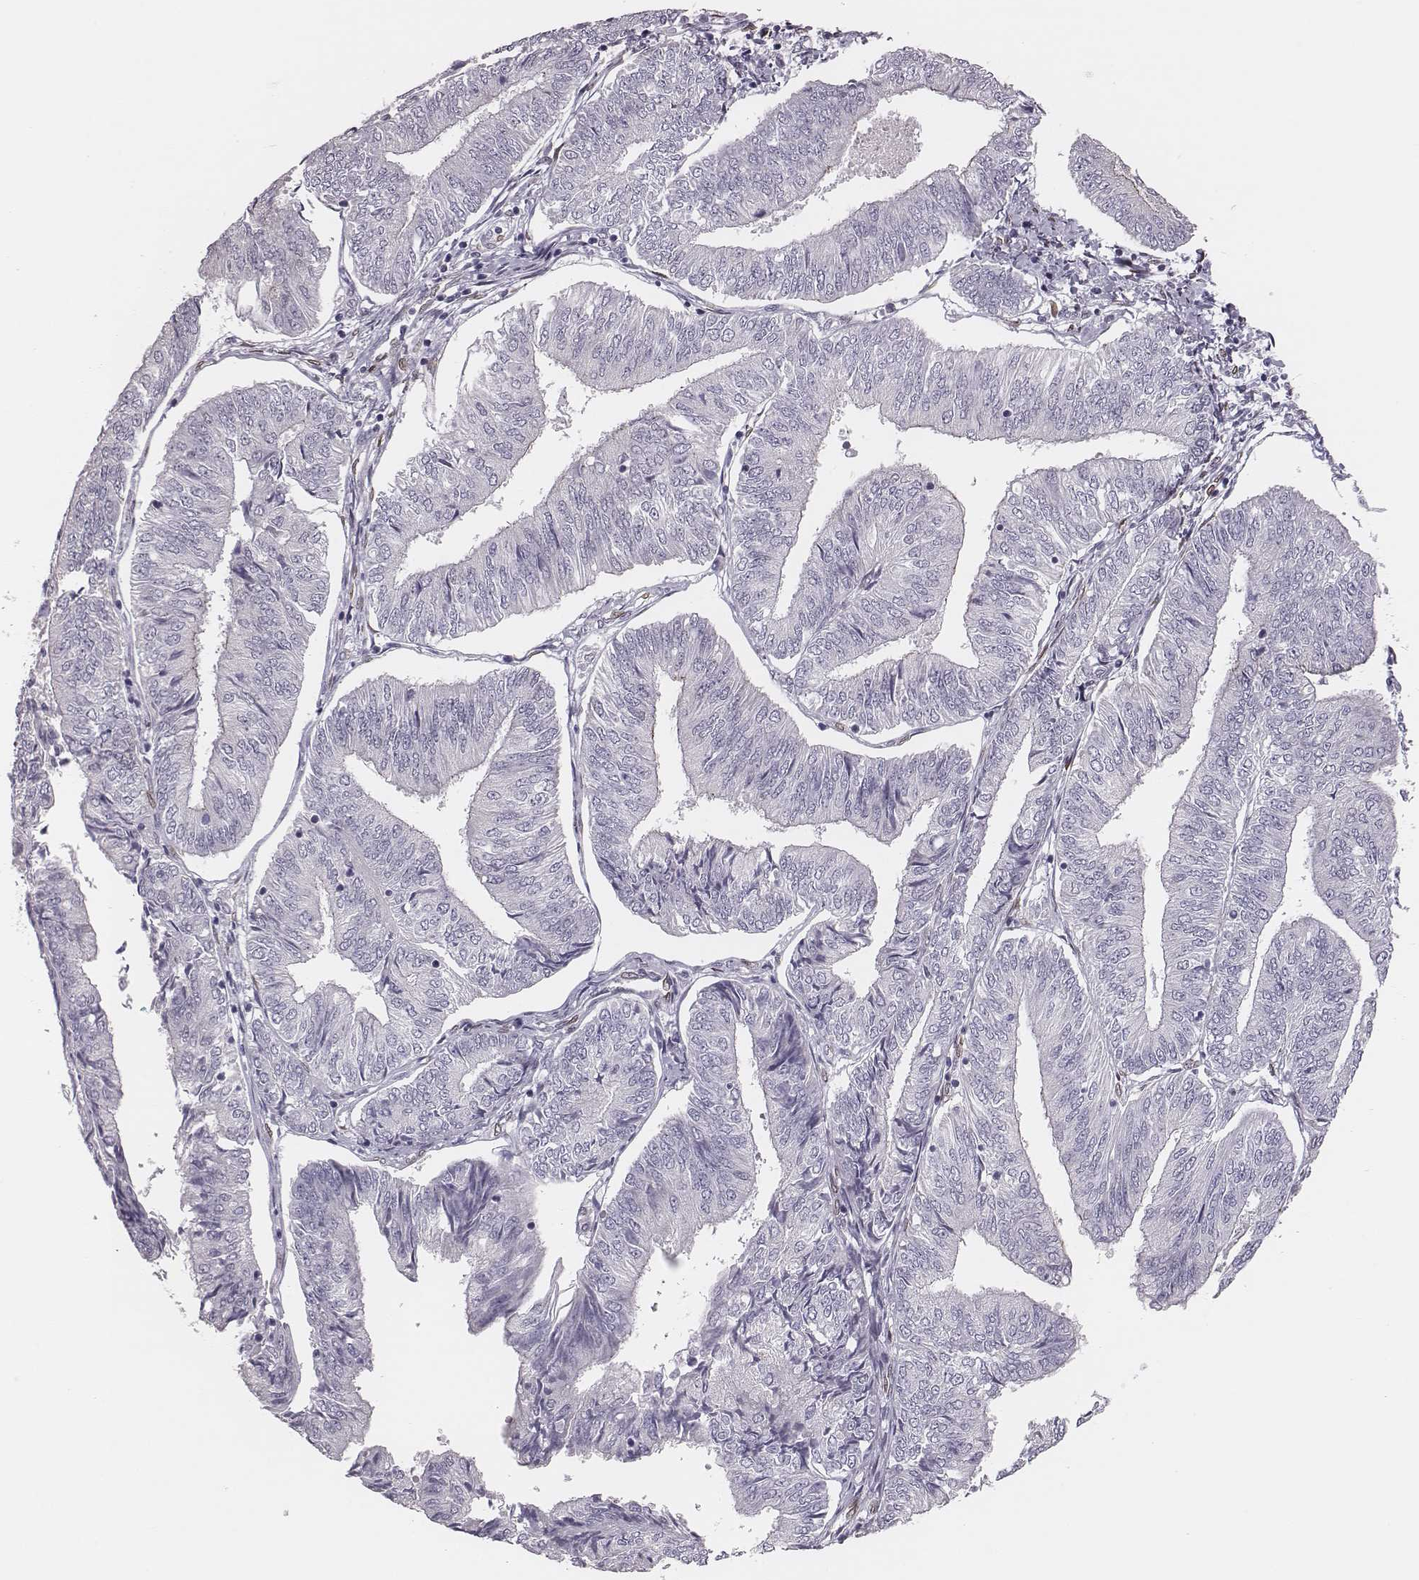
{"staining": {"intensity": "negative", "quantity": "none", "location": "none"}, "tissue": "endometrial cancer", "cell_type": "Tumor cells", "image_type": "cancer", "snomed": [{"axis": "morphology", "description": "Adenocarcinoma, NOS"}, {"axis": "topography", "description": "Endometrium"}], "caption": "There is no significant expression in tumor cells of endometrial cancer (adenocarcinoma).", "gene": "ADGRF4", "patient": {"sex": "female", "age": 58}}